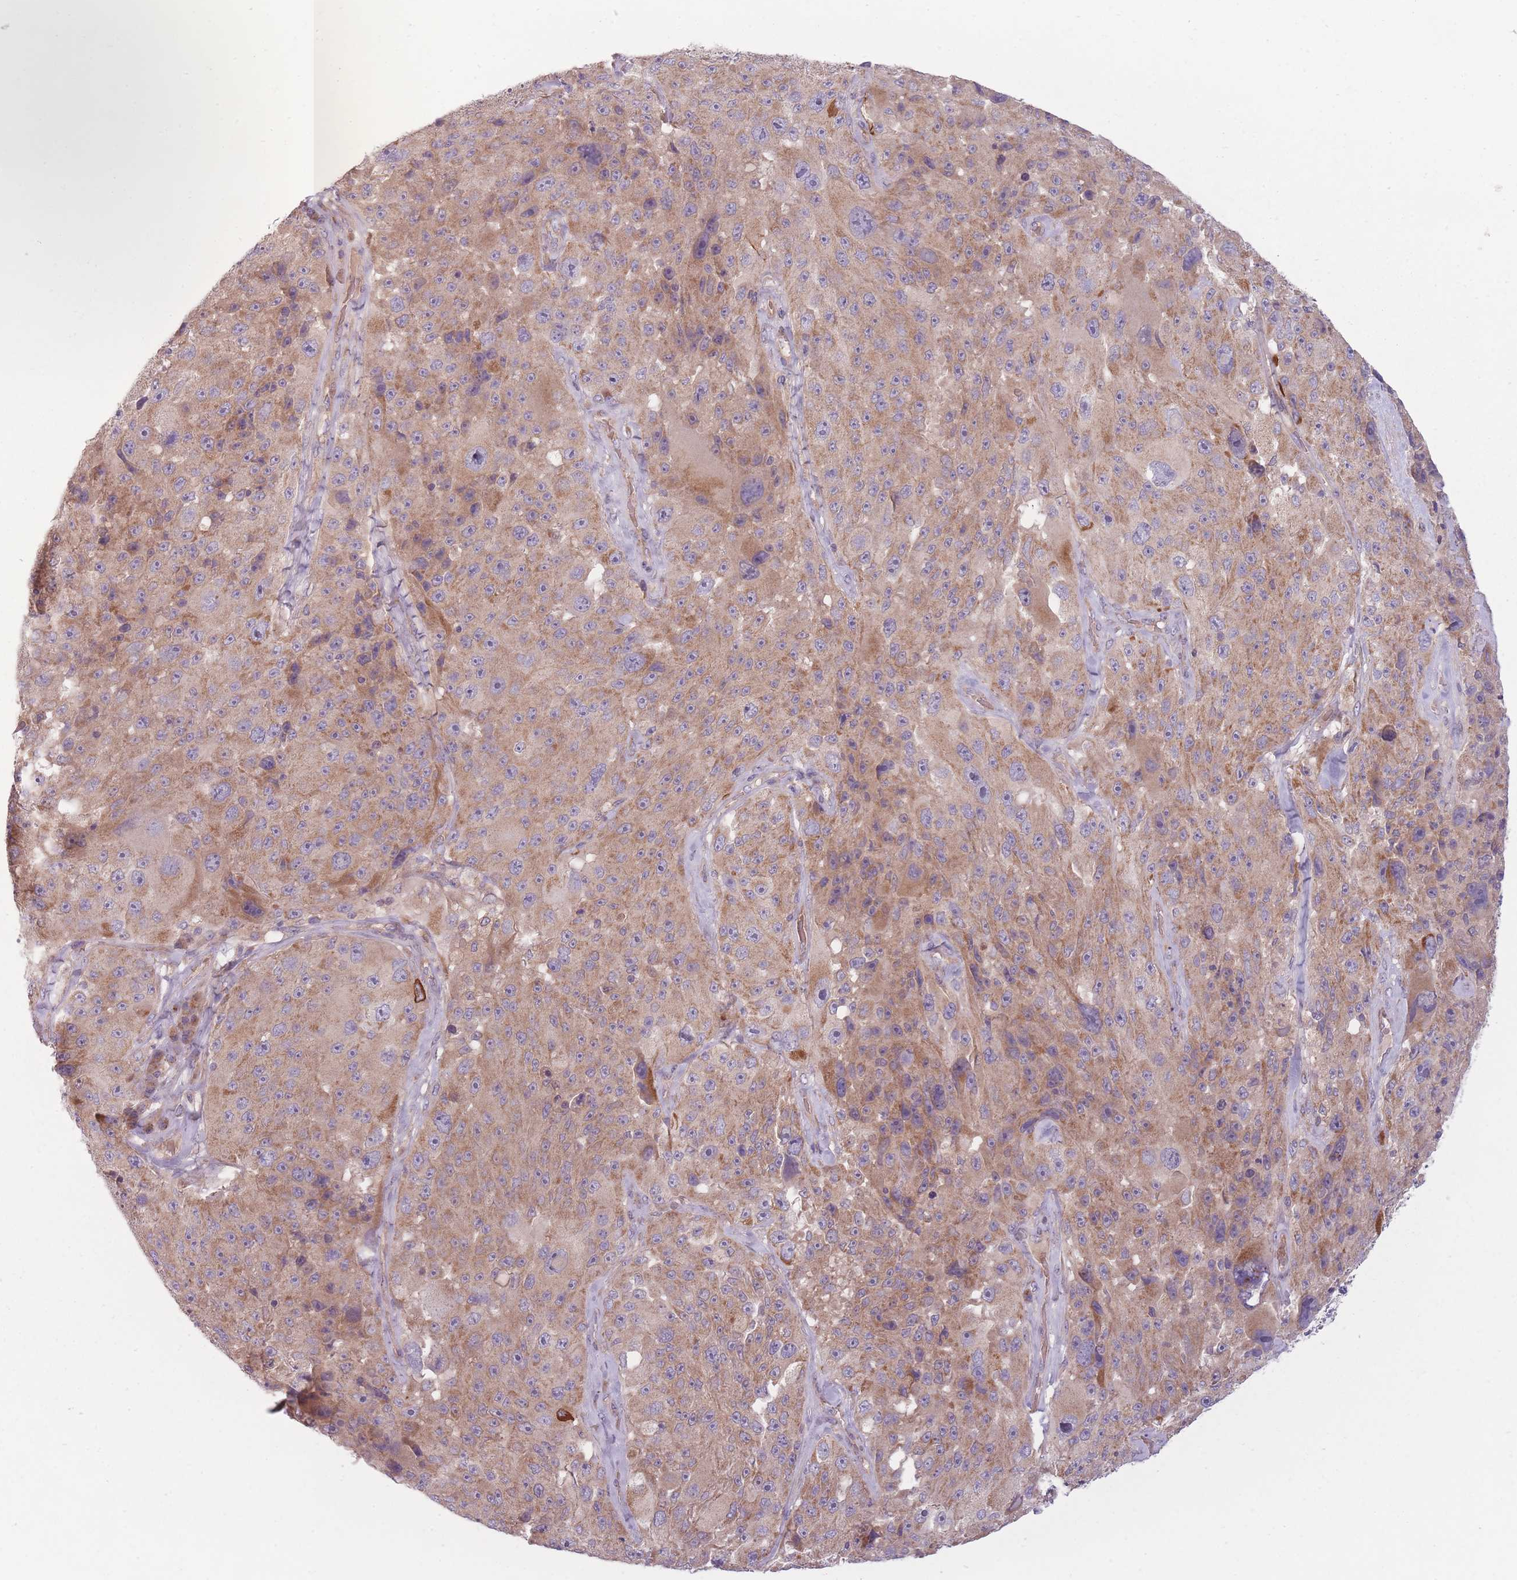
{"staining": {"intensity": "moderate", "quantity": ">75%", "location": "cytoplasmic/membranous"}, "tissue": "melanoma", "cell_type": "Tumor cells", "image_type": "cancer", "snomed": [{"axis": "morphology", "description": "Malignant melanoma, Metastatic site"}, {"axis": "topography", "description": "Lymph node"}], "caption": "Human malignant melanoma (metastatic site) stained with a protein marker demonstrates moderate staining in tumor cells.", "gene": "NT5DC2", "patient": {"sex": "male", "age": 62}}